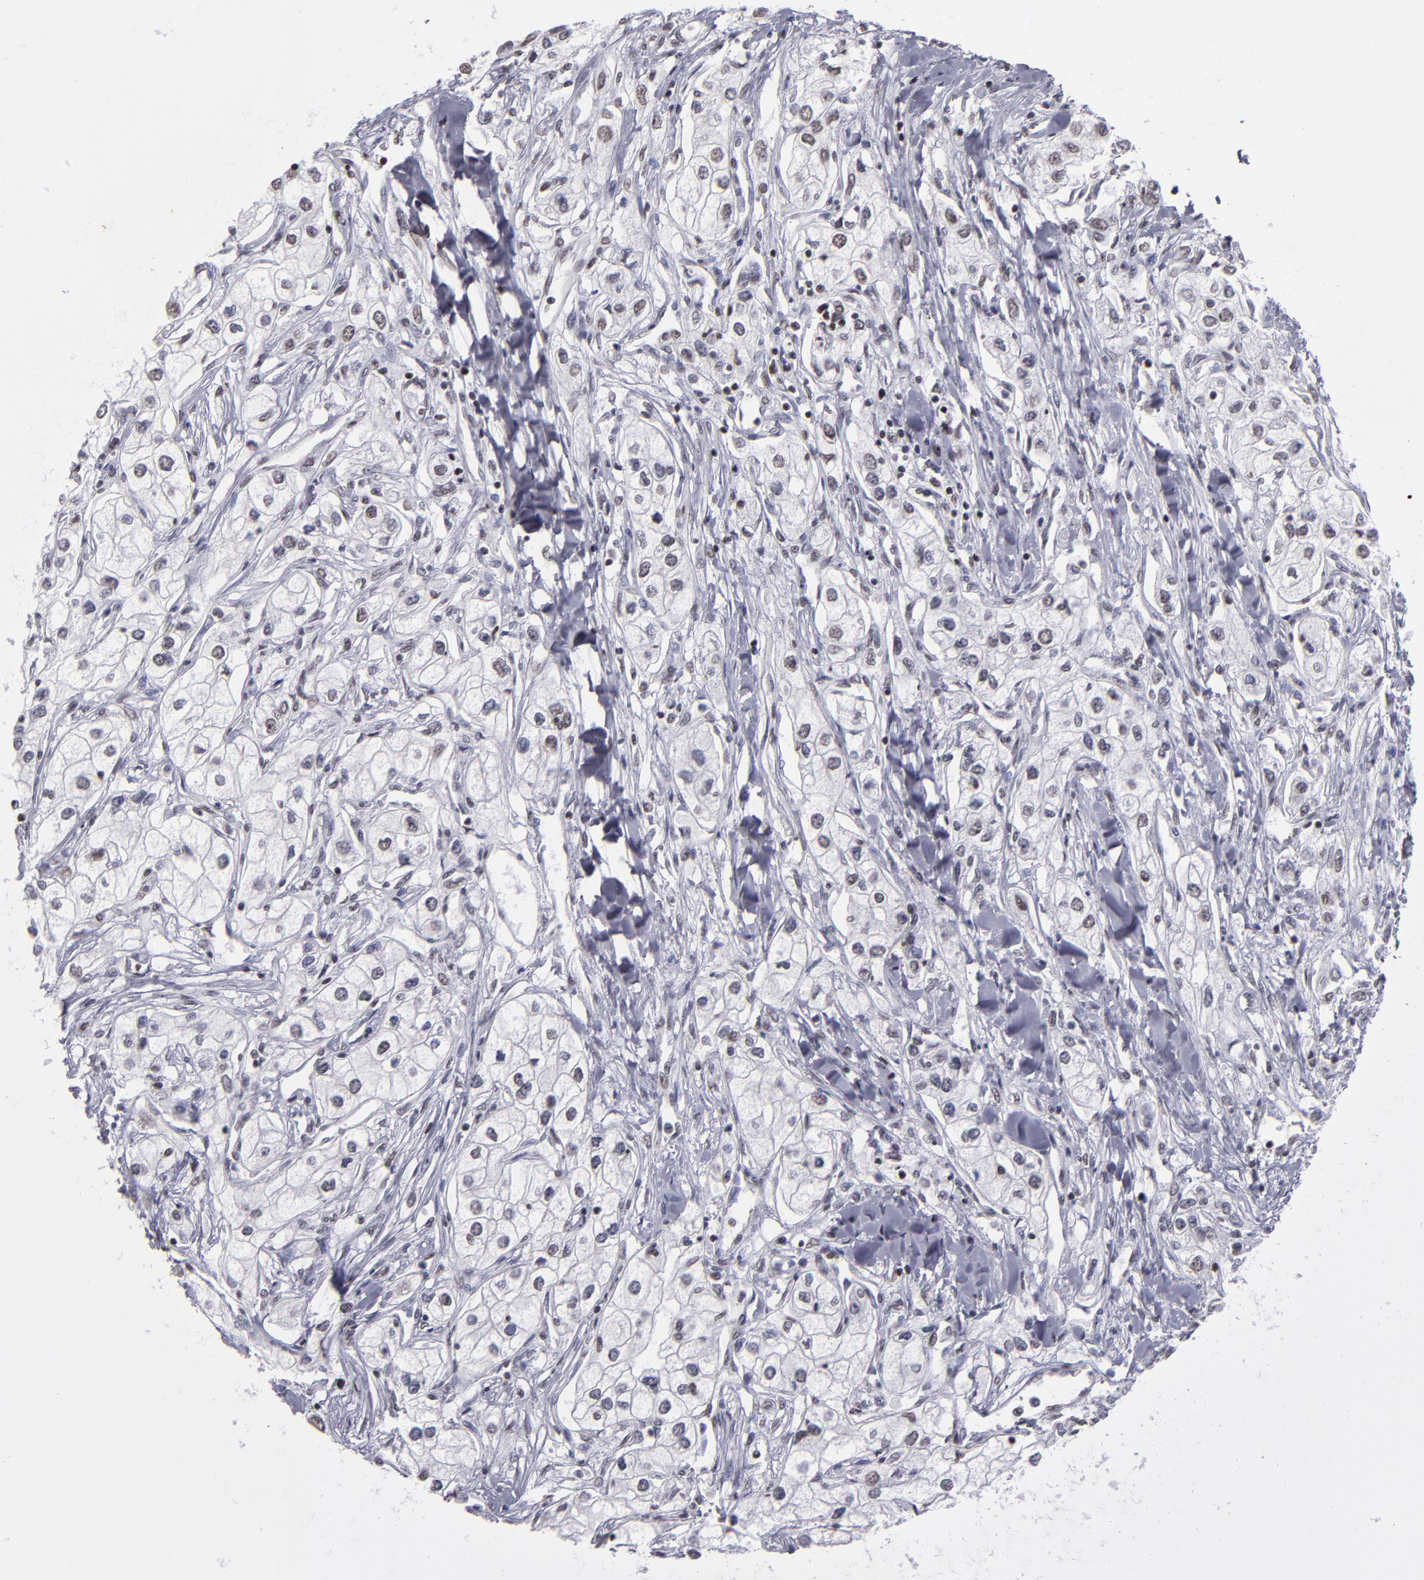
{"staining": {"intensity": "negative", "quantity": "none", "location": "none"}, "tissue": "renal cancer", "cell_type": "Tumor cells", "image_type": "cancer", "snomed": [{"axis": "morphology", "description": "Adenocarcinoma, NOS"}, {"axis": "topography", "description": "Kidney"}], "caption": "Tumor cells show no significant expression in renal cancer (adenocarcinoma).", "gene": "TERF2", "patient": {"sex": "male", "age": 57}}